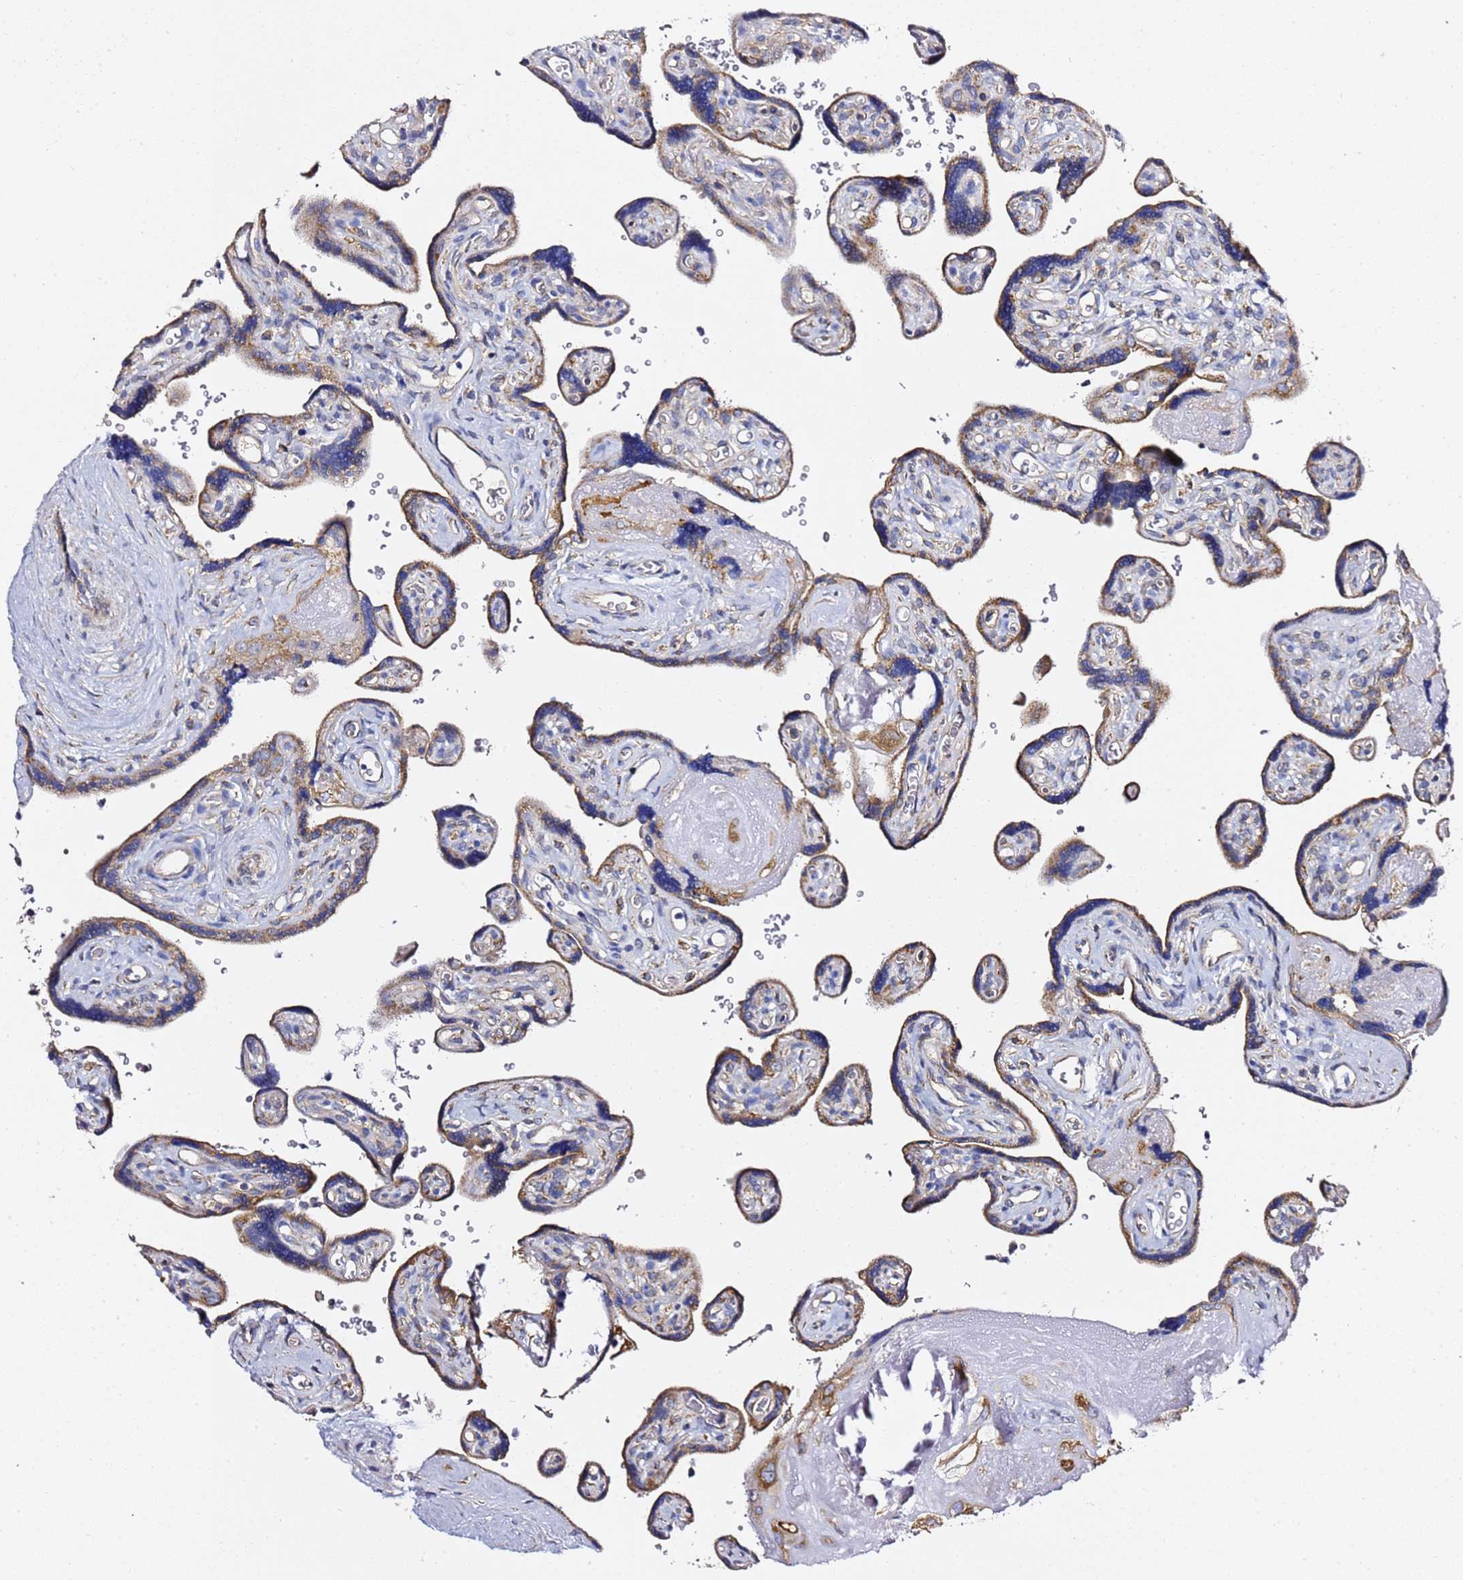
{"staining": {"intensity": "moderate", "quantity": ">75%", "location": "cytoplasmic/membranous"}, "tissue": "placenta", "cell_type": "Decidual cells", "image_type": "normal", "snomed": [{"axis": "morphology", "description": "Normal tissue, NOS"}, {"axis": "topography", "description": "Placenta"}], "caption": "The histopathology image displays a brown stain indicating the presence of a protein in the cytoplasmic/membranous of decidual cells in placenta. The staining is performed using DAB (3,3'-diaminobenzidine) brown chromogen to label protein expression. The nuclei are counter-stained blue using hematoxylin.", "gene": "C19orf12", "patient": {"sex": "female", "age": 39}}